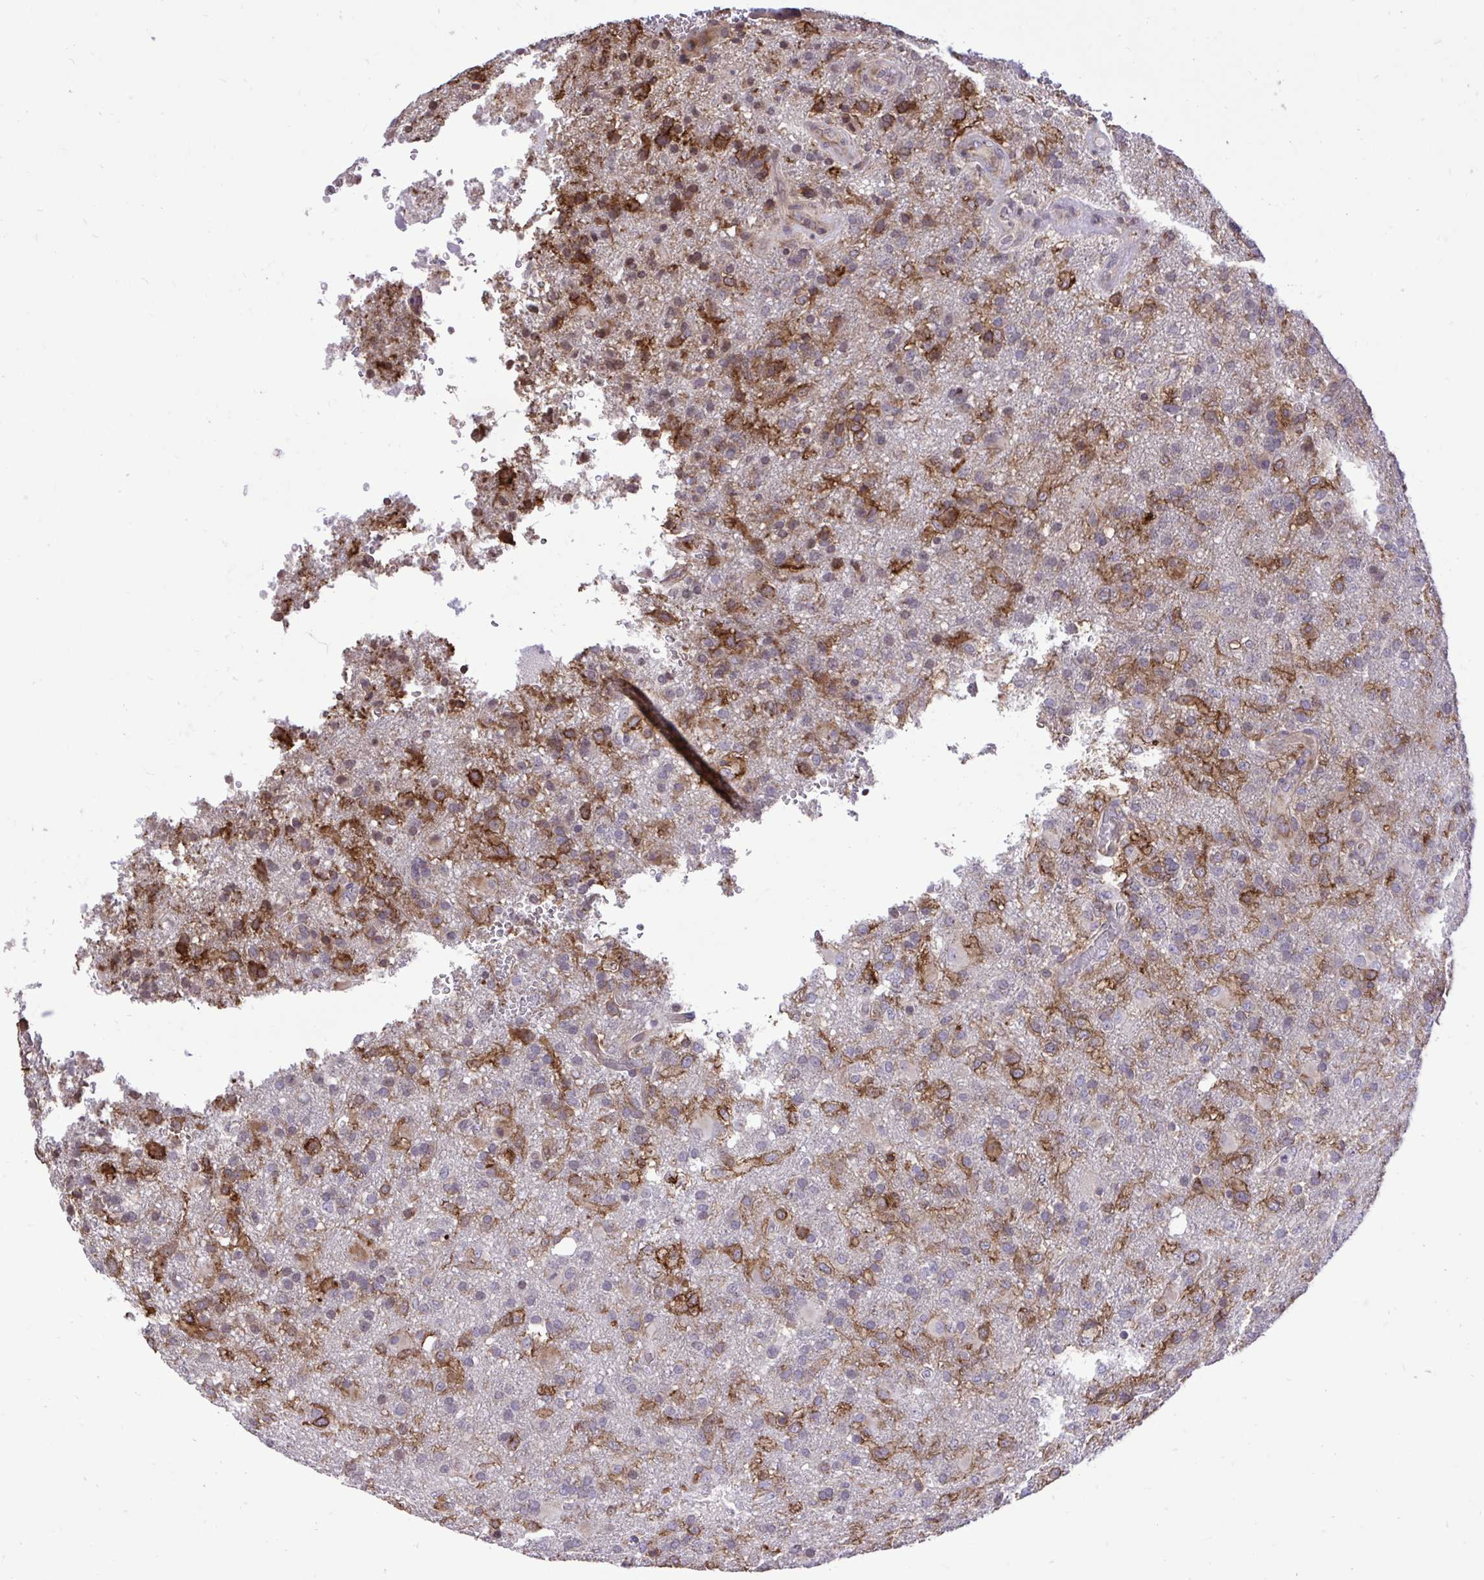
{"staining": {"intensity": "moderate", "quantity": "<25%", "location": "cytoplasmic/membranous"}, "tissue": "glioma", "cell_type": "Tumor cells", "image_type": "cancer", "snomed": [{"axis": "morphology", "description": "Glioma, malignant, High grade"}, {"axis": "topography", "description": "Brain"}], "caption": "About <25% of tumor cells in glioma exhibit moderate cytoplasmic/membranous protein staining as visualized by brown immunohistochemical staining.", "gene": "METTL9", "patient": {"sex": "female", "age": 74}}